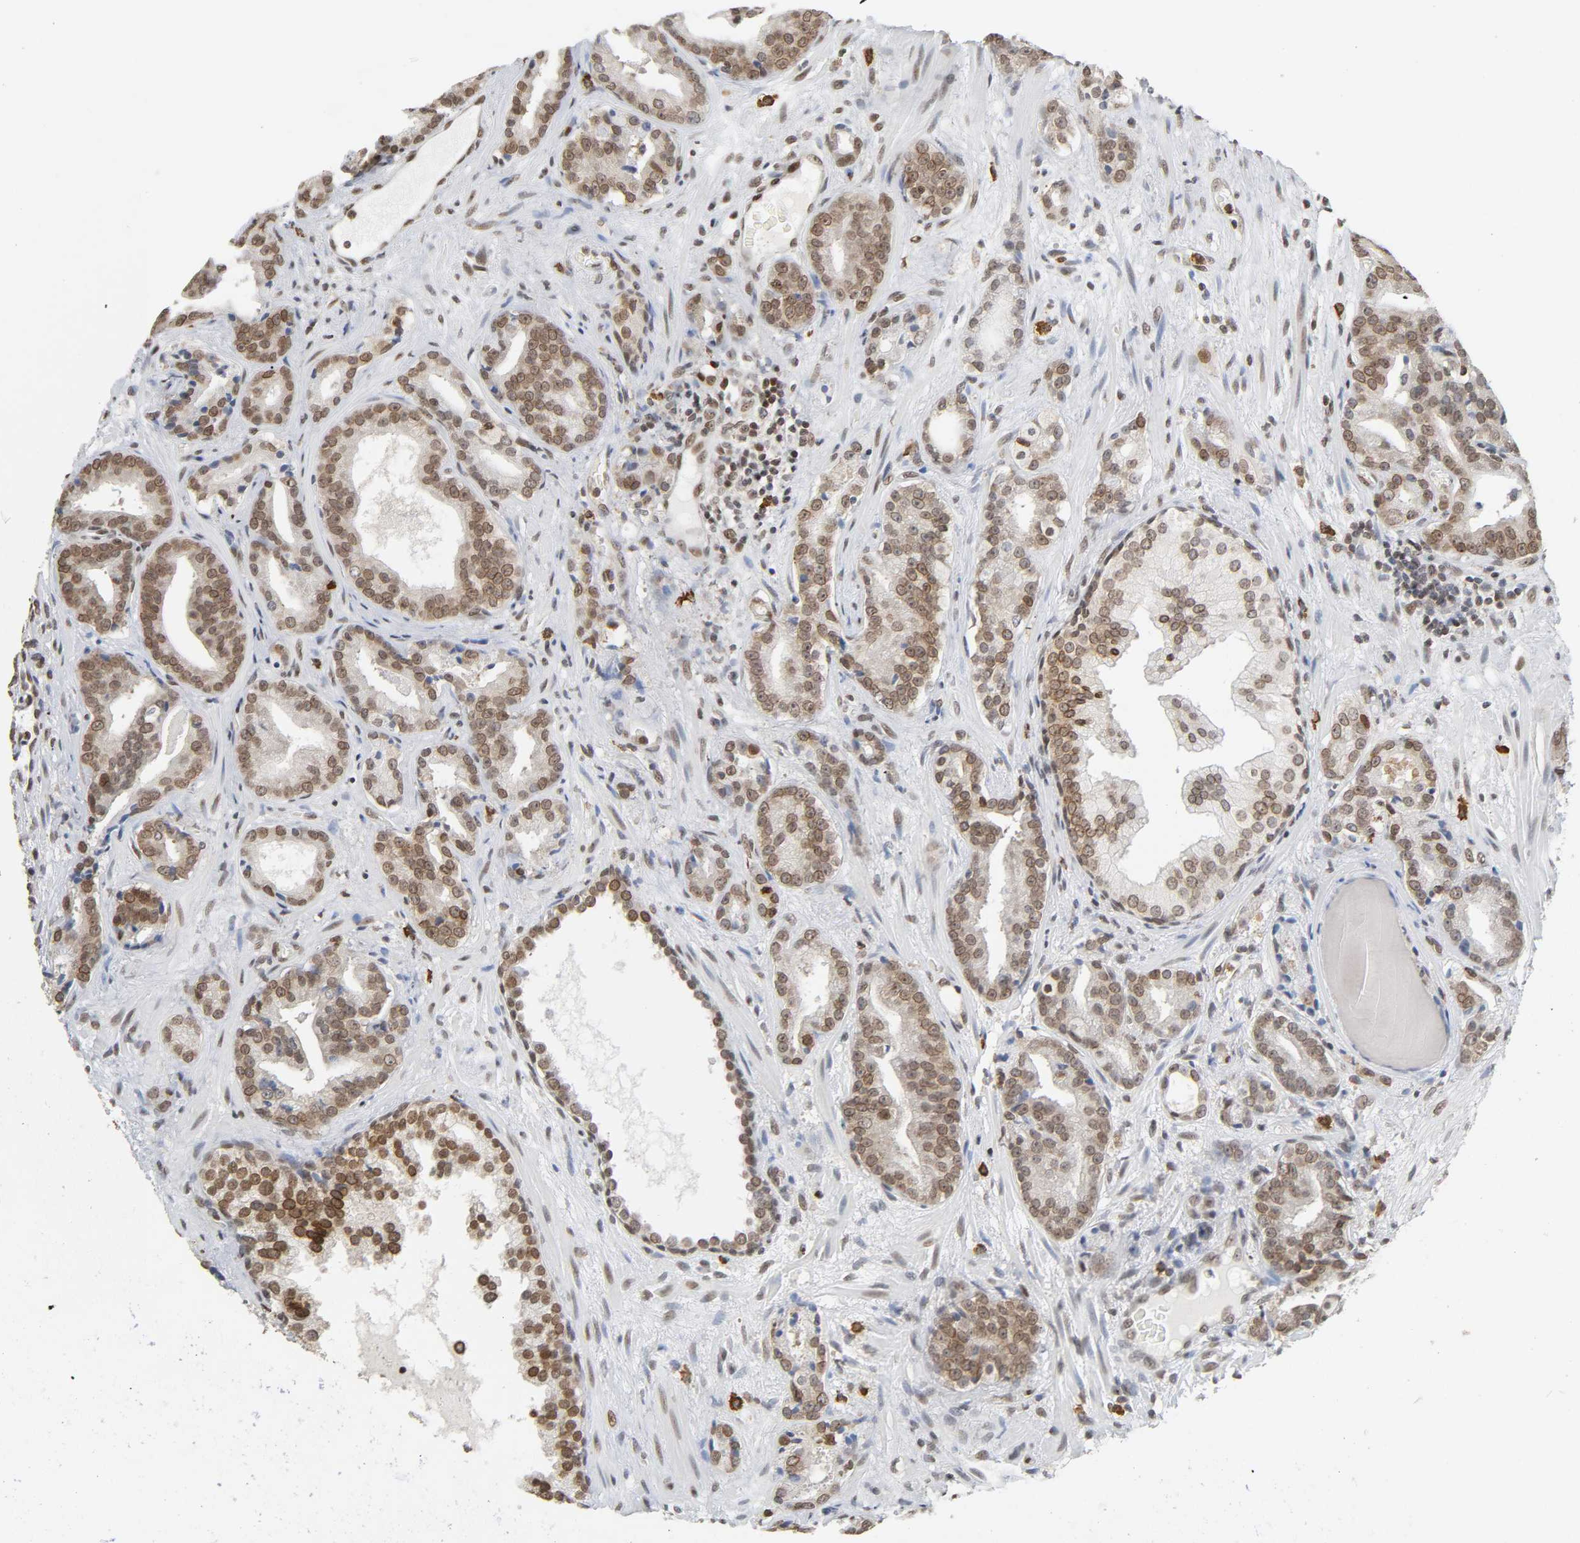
{"staining": {"intensity": "moderate", "quantity": ">75%", "location": "nuclear"}, "tissue": "prostate cancer", "cell_type": "Tumor cells", "image_type": "cancer", "snomed": [{"axis": "morphology", "description": "Adenocarcinoma, Low grade"}, {"axis": "topography", "description": "Prostate"}], "caption": "The photomicrograph exhibits staining of prostate adenocarcinoma (low-grade), revealing moderate nuclear protein expression (brown color) within tumor cells.", "gene": "SUMO1", "patient": {"sex": "male", "age": 63}}